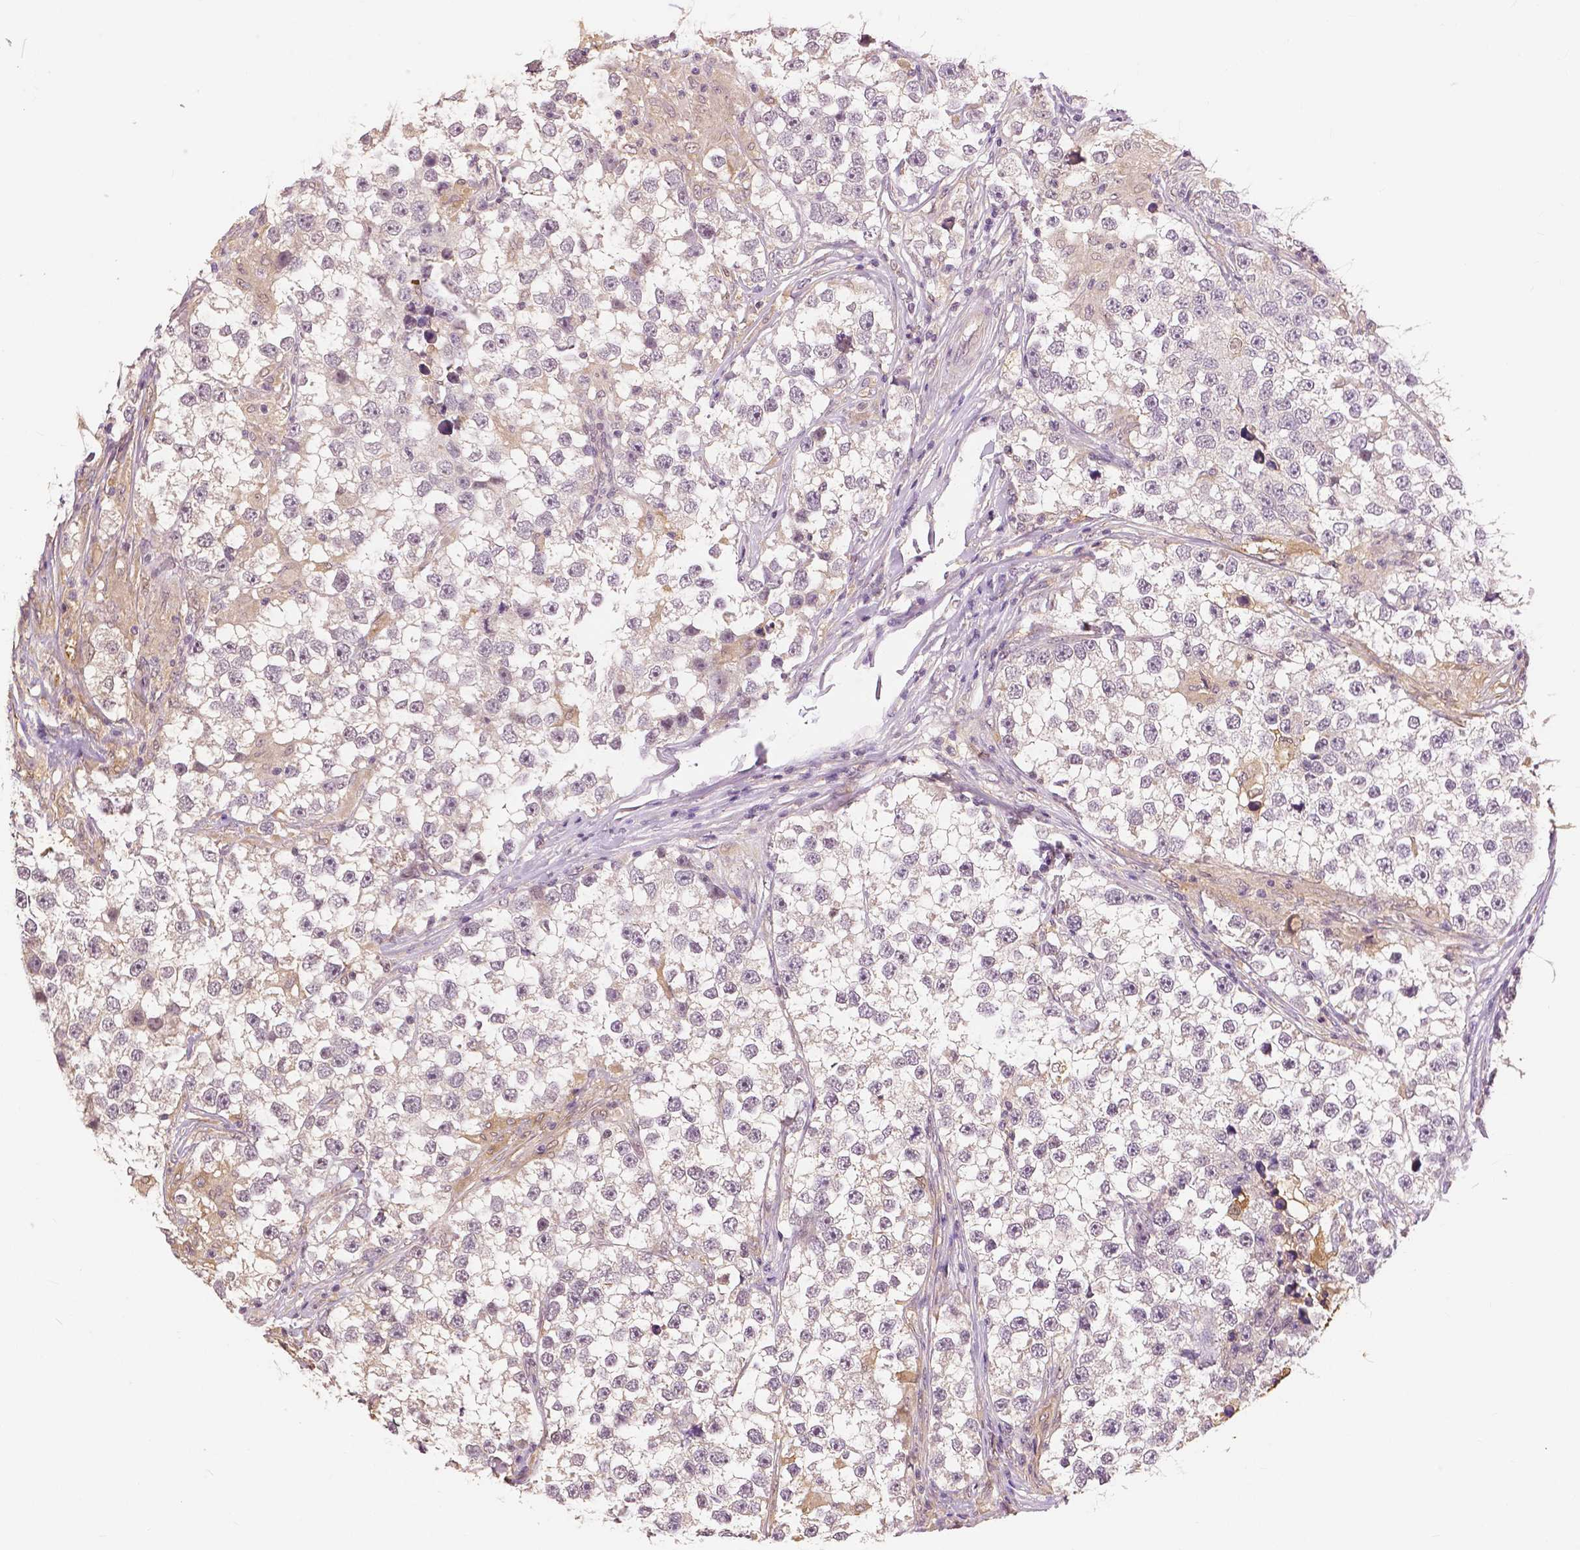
{"staining": {"intensity": "weak", "quantity": "<25%", "location": "nuclear"}, "tissue": "testis cancer", "cell_type": "Tumor cells", "image_type": "cancer", "snomed": [{"axis": "morphology", "description": "Seminoma, NOS"}, {"axis": "topography", "description": "Testis"}], "caption": "The immunohistochemistry (IHC) photomicrograph has no significant expression in tumor cells of seminoma (testis) tissue.", "gene": "MAP1LC3B", "patient": {"sex": "male", "age": 46}}